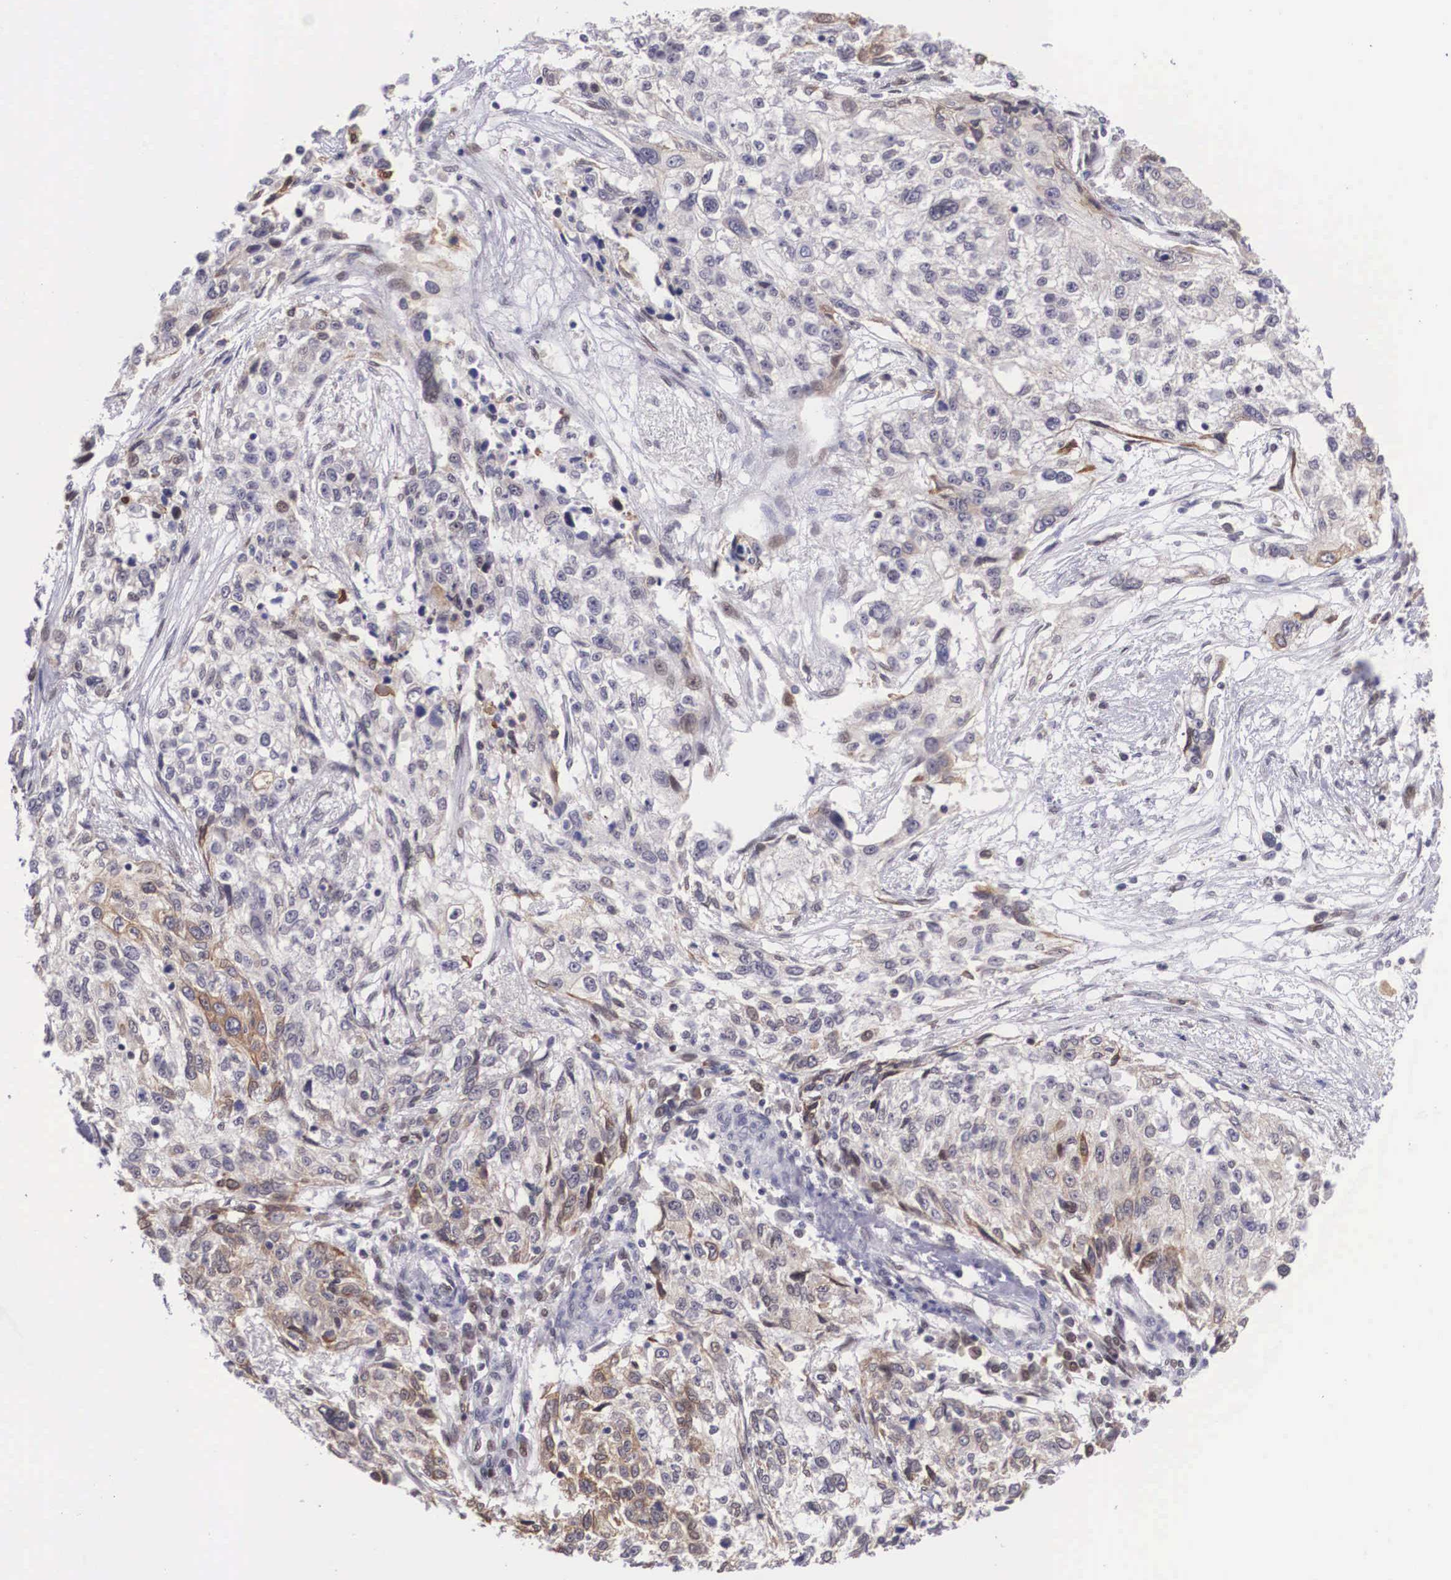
{"staining": {"intensity": "weak", "quantity": "<25%", "location": "cytoplasmic/membranous"}, "tissue": "cervical cancer", "cell_type": "Tumor cells", "image_type": "cancer", "snomed": [{"axis": "morphology", "description": "Squamous cell carcinoma, NOS"}, {"axis": "topography", "description": "Cervix"}], "caption": "Tumor cells show no significant positivity in cervical cancer.", "gene": "SLC25A21", "patient": {"sex": "female", "age": 57}}